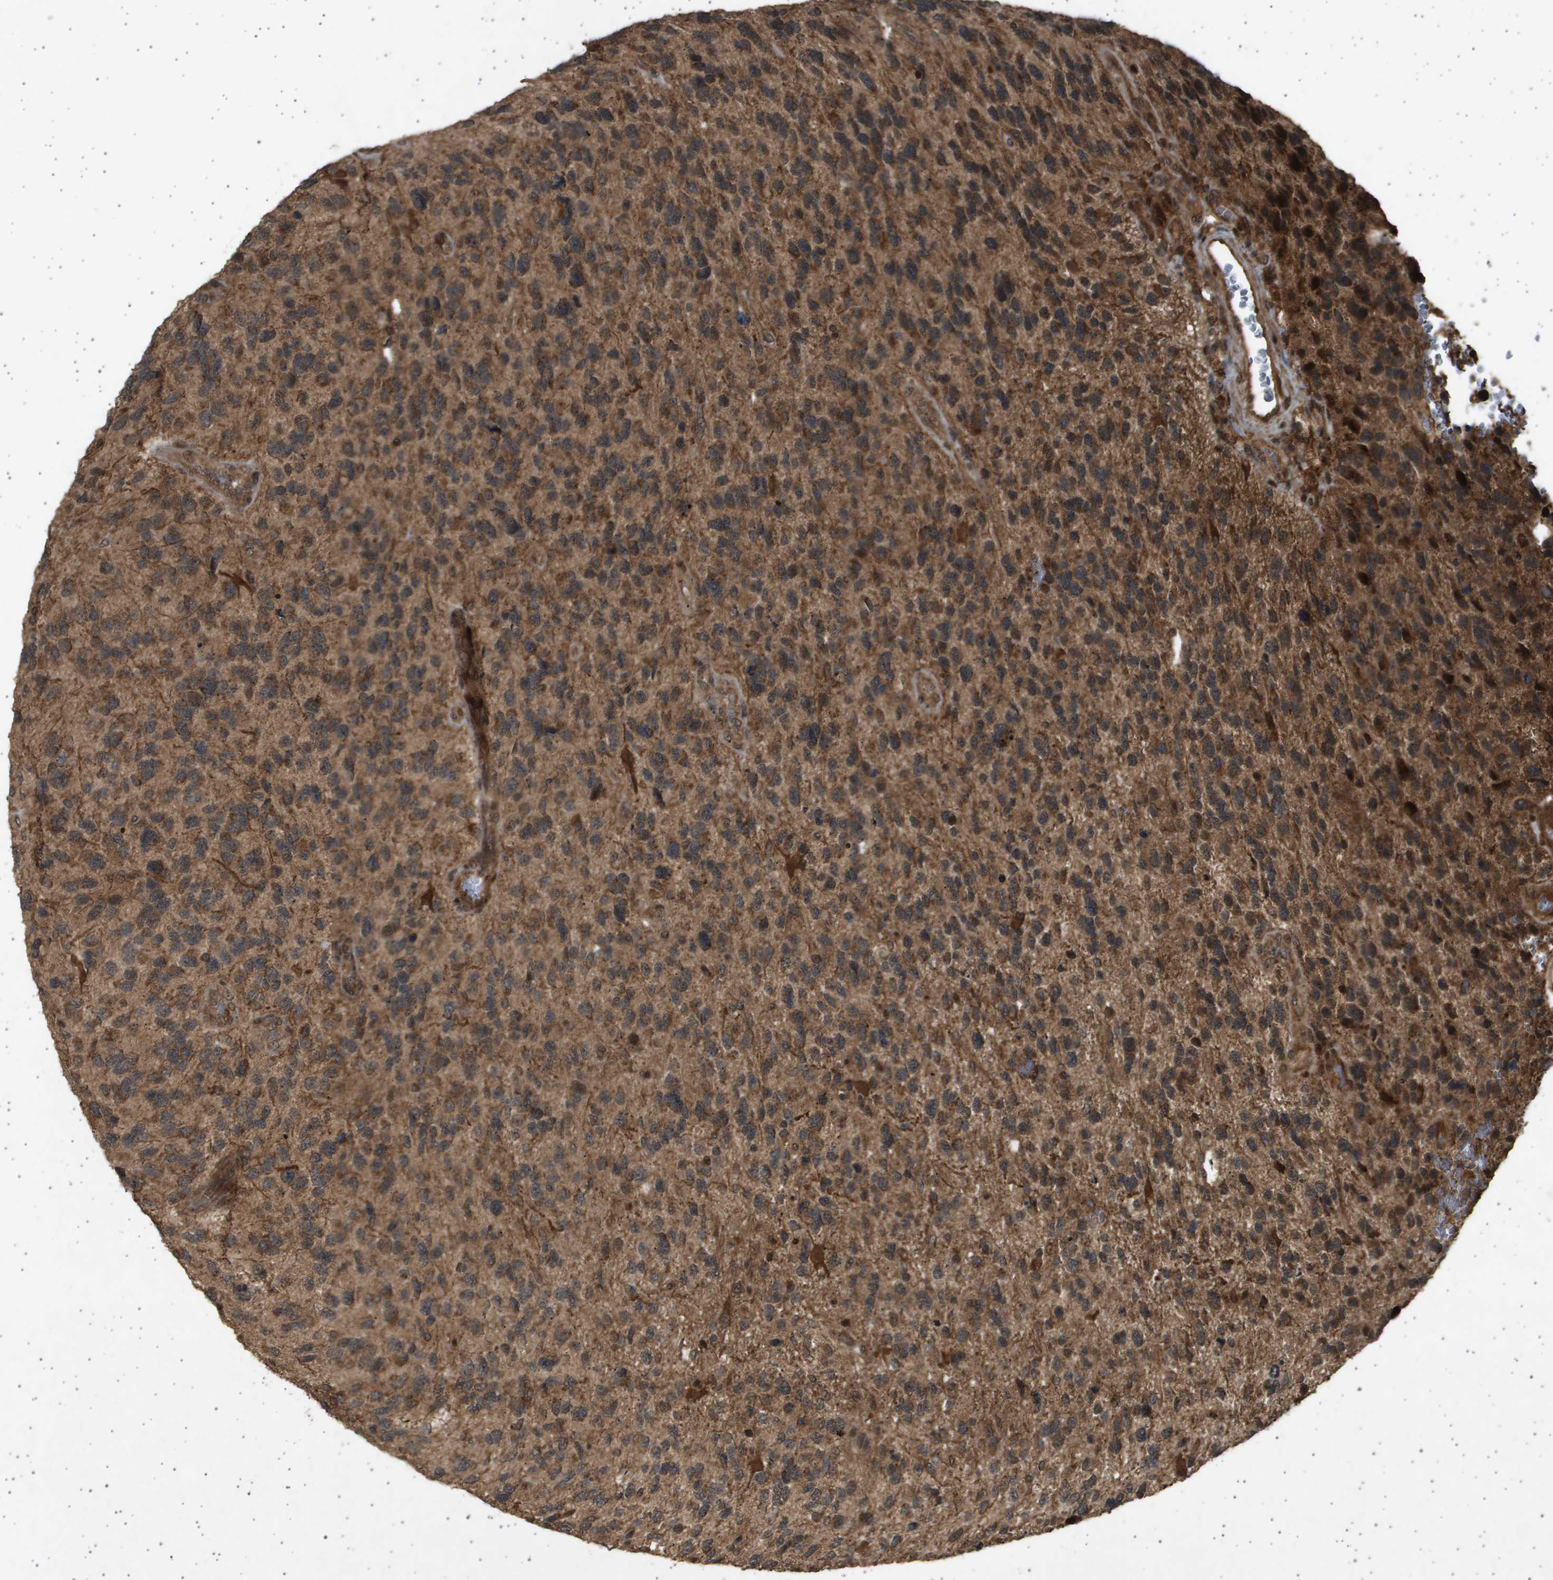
{"staining": {"intensity": "moderate", "quantity": ">75%", "location": "cytoplasmic/membranous"}, "tissue": "glioma", "cell_type": "Tumor cells", "image_type": "cancer", "snomed": [{"axis": "morphology", "description": "Glioma, malignant, High grade"}, {"axis": "topography", "description": "Brain"}], "caption": "A photomicrograph of glioma stained for a protein reveals moderate cytoplasmic/membranous brown staining in tumor cells.", "gene": "TNRC6A", "patient": {"sex": "female", "age": 58}}